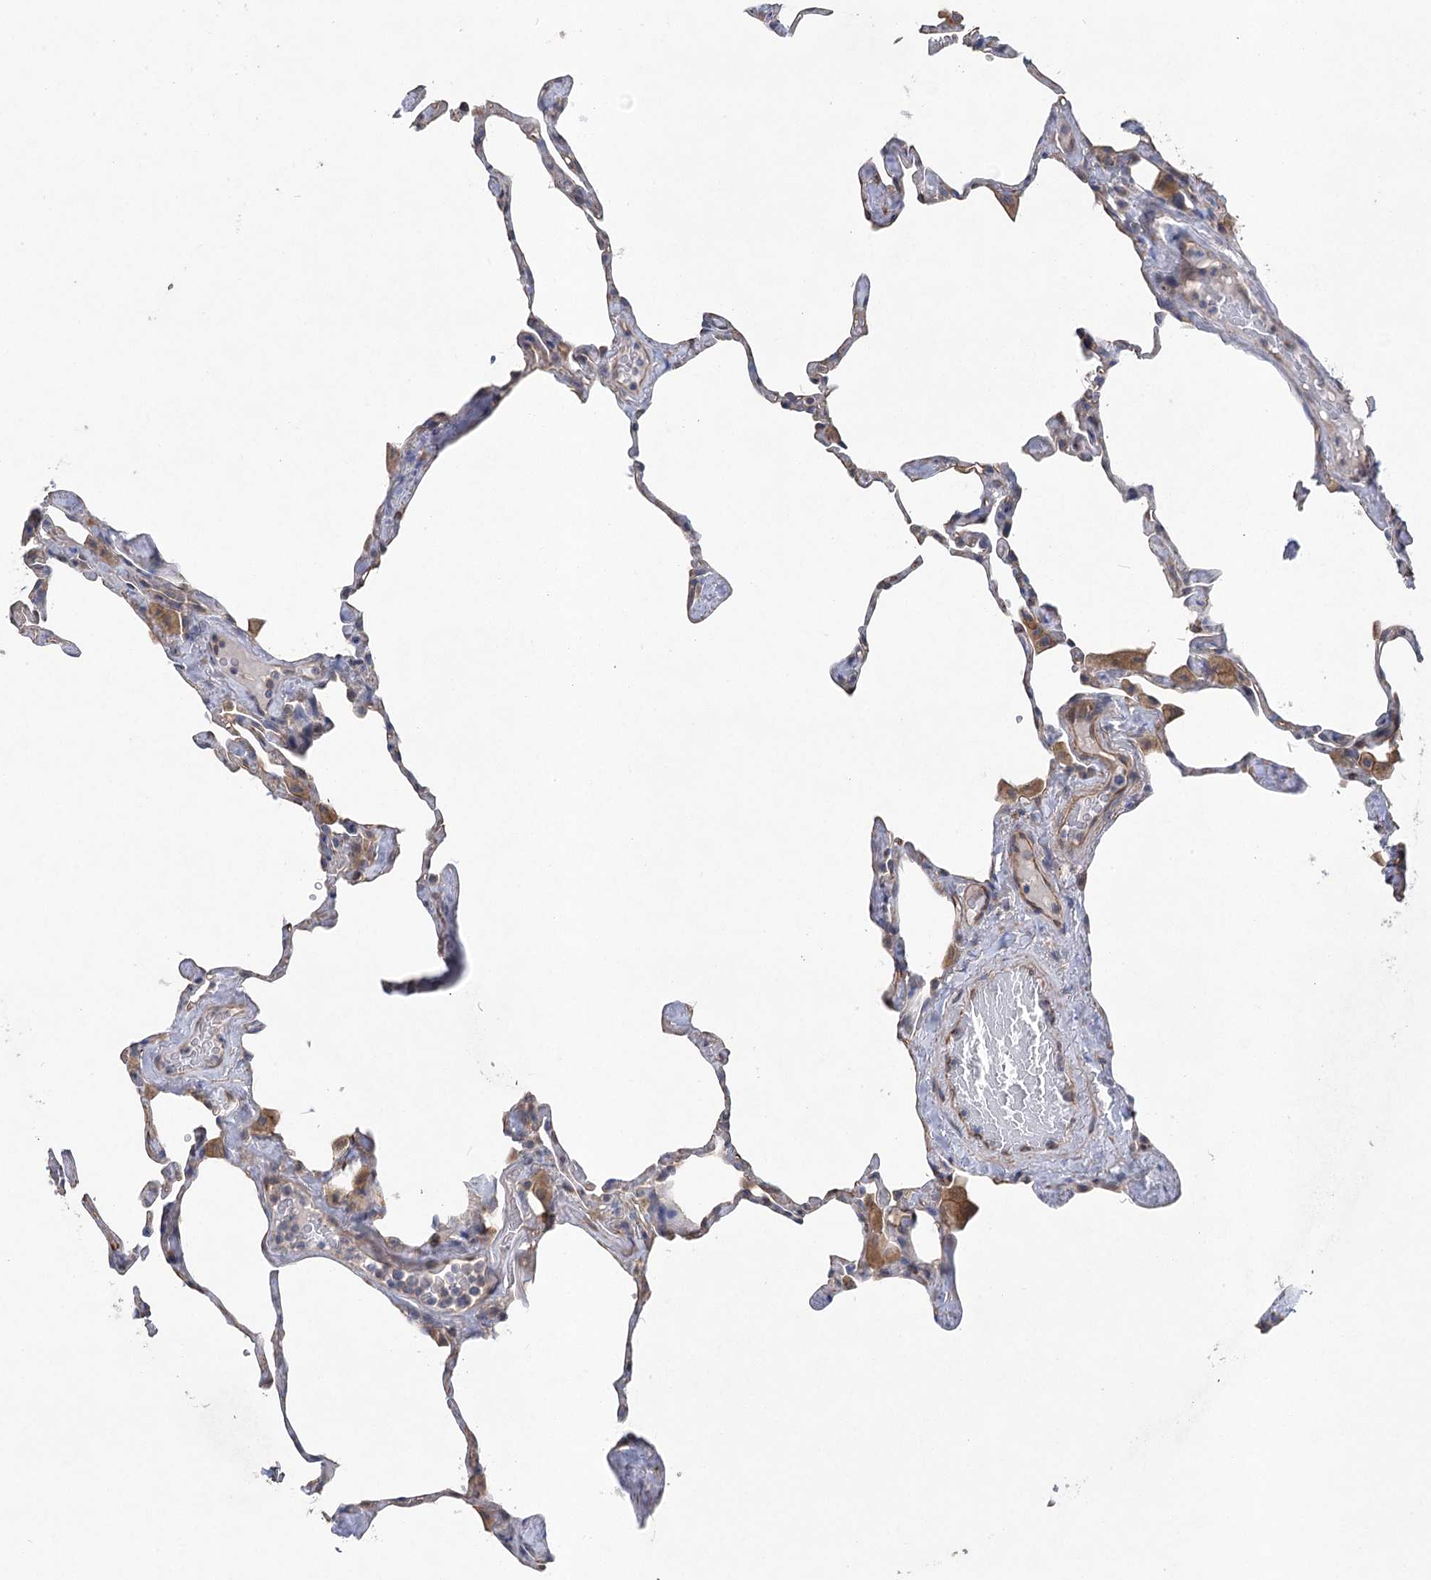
{"staining": {"intensity": "negative", "quantity": "none", "location": "none"}, "tissue": "lung", "cell_type": "Alveolar cells", "image_type": "normal", "snomed": [{"axis": "morphology", "description": "Normal tissue, NOS"}, {"axis": "topography", "description": "Lung"}], "caption": "This image is of unremarkable lung stained with immunohistochemistry to label a protein in brown with the nuclei are counter-stained blue. There is no positivity in alveolar cells.", "gene": "RWDD4", "patient": {"sex": "male", "age": 65}}